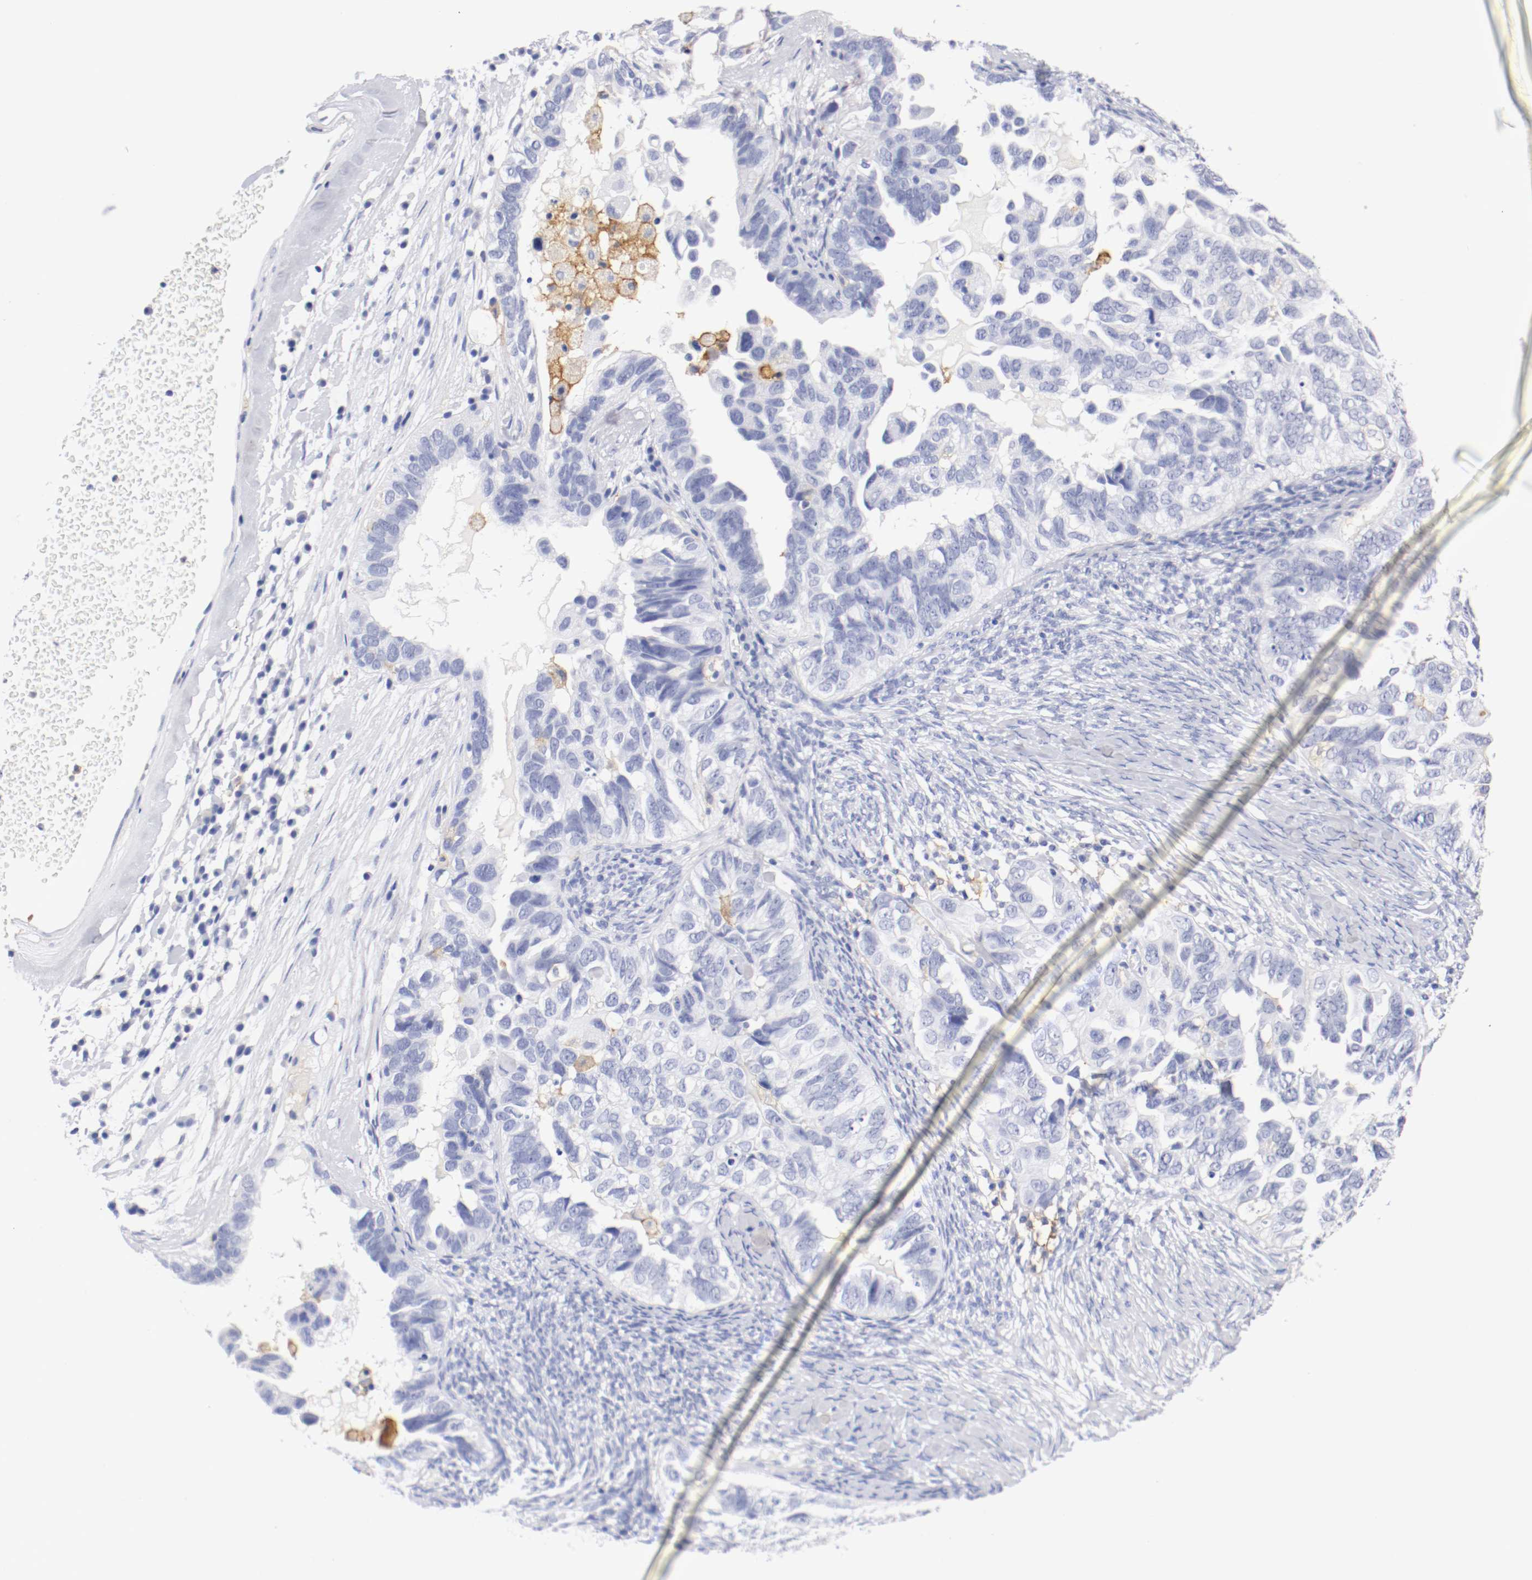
{"staining": {"intensity": "negative", "quantity": "none", "location": "none"}, "tissue": "ovarian cancer", "cell_type": "Tumor cells", "image_type": "cancer", "snomed": [{"axis": "morphology", "description": "Cystadenocarcinoma, serous, NOS"}, {"axis": "topography", "description": "Ovary"}], "caption": "Human ovarian cancer (serous cystadenocarcinoma) stained for a protein using IHC exhibits no expression in tumor cells.", "gene": "ITGAX", "patient": {"sex": "female", "age": 82}}